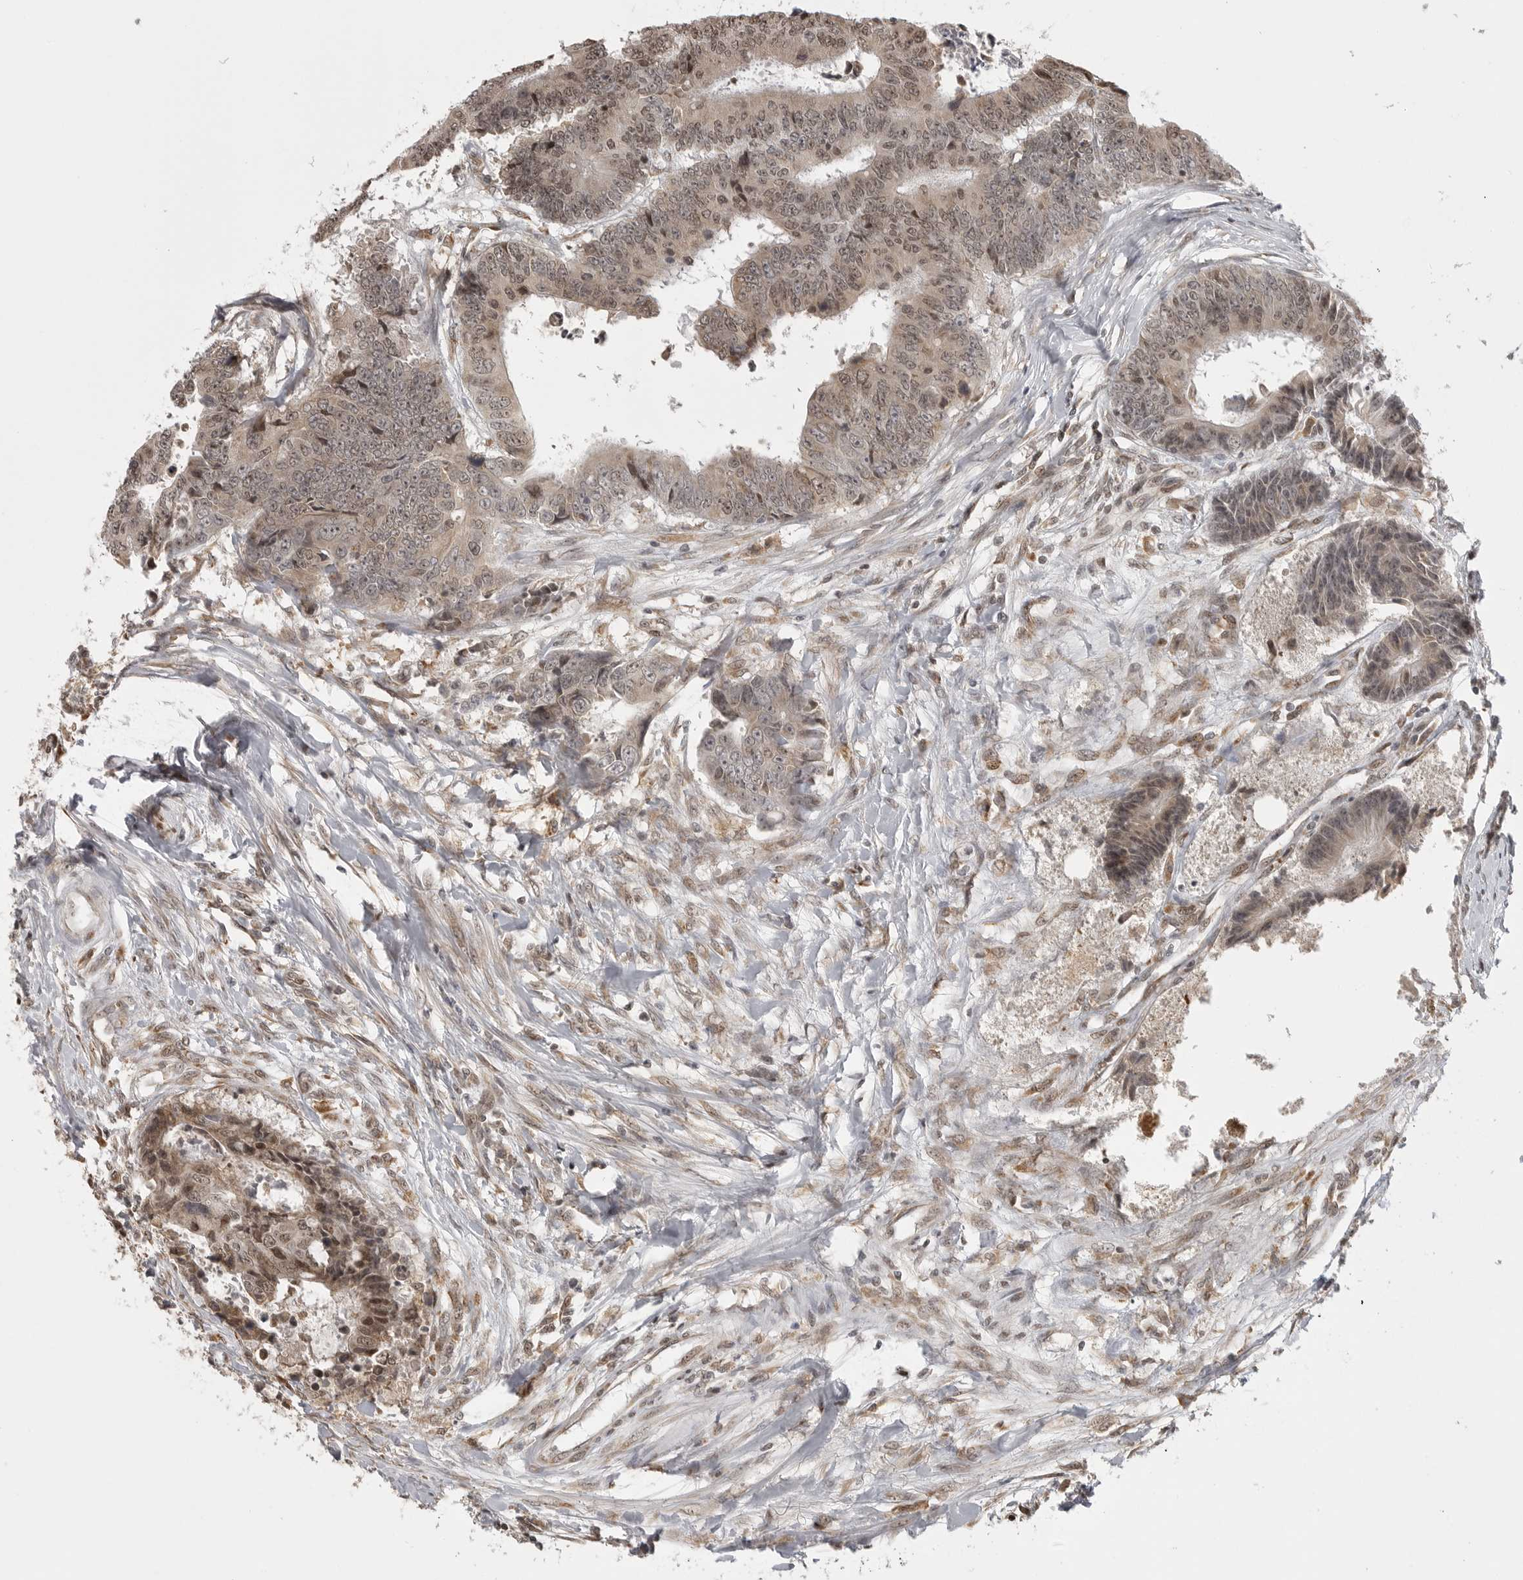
{"staining": {"intensity": "weak", "quantity": ">75%", "location": "cytoplasmic/membranous,nuclear"}, "tissue": "colorectal cancer", "cell_type": "Tumor cells", "image_type": "cancer", "snomed": [{"axis": "morphology", "description": "Adenocarcinoma, NOS"}, {"axis": "topography", "description": "Rectum"}], "caption": "A micrograph of colorectal adenocarcinoma stained for a protein displays weak cytoplasmic/membranous and nuclear brown staining in tumor cells.", "gene": "ISG20L2", "patient": {"sex": "male", "age": 84}}